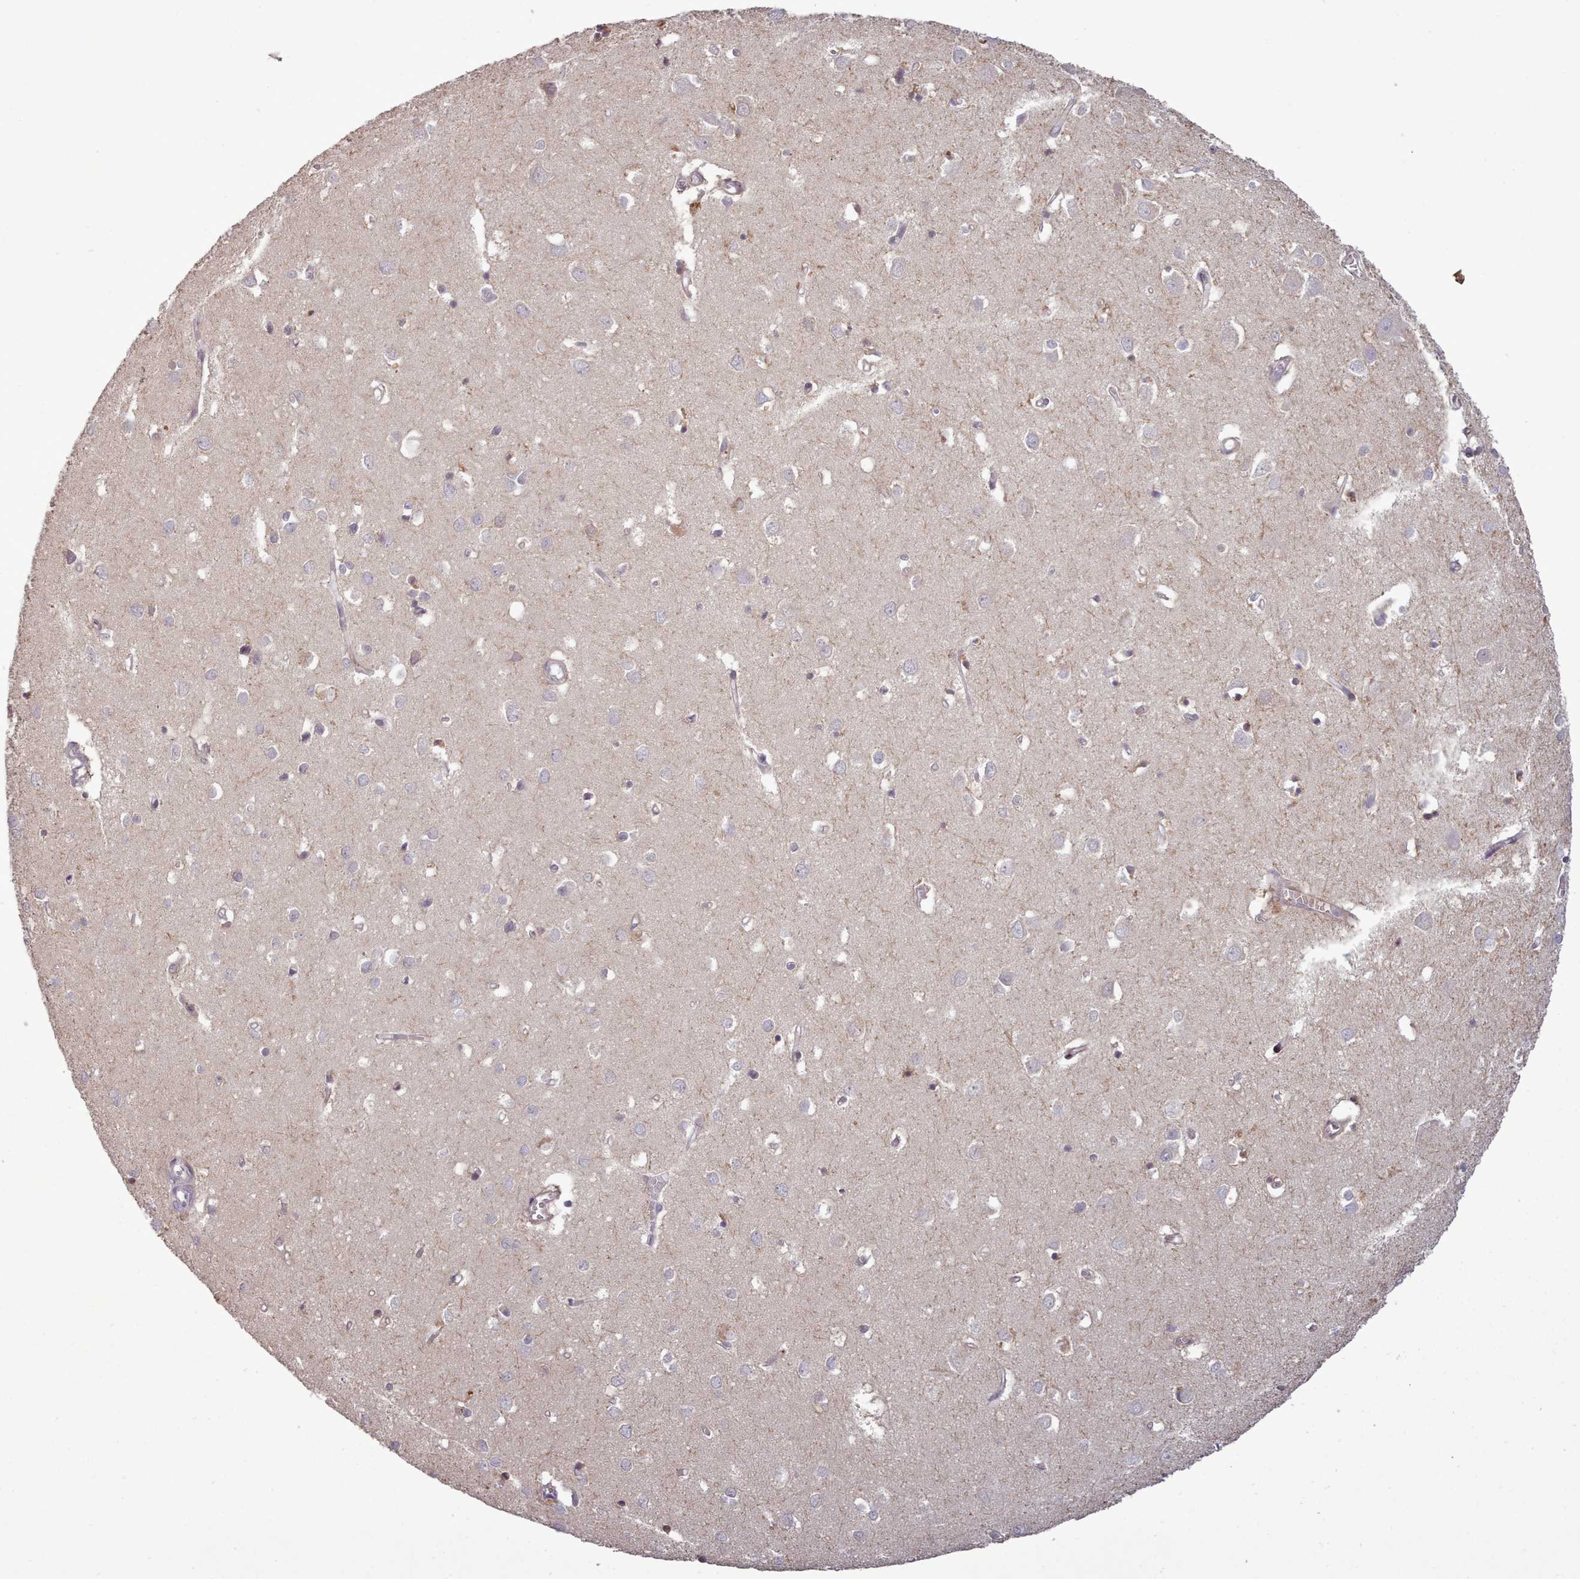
{"staining": {"intensity": "negative", "quantity": "none", "location": "none"}, "tissue": "cerebral cortex", "cell_type": "Endothelial cells", "image_type": "normal", "snomed": [{"axis": "morphology", "description": "Normal tissue, NOS"}, {"axis": "topography", "description": "Cerebral cortex"}], "caption": "Immunohistochemical staining of normal human cerebral cortex reveals no significant positivity in endothelial cells. The staining is performed using DAB (3,3'-diaminobenzidine) brown chromogen with nuclei counter-stained in using hematoxylin.", "gene": "LEFTY1", "patient": {"sex": "female", "age": 64}}